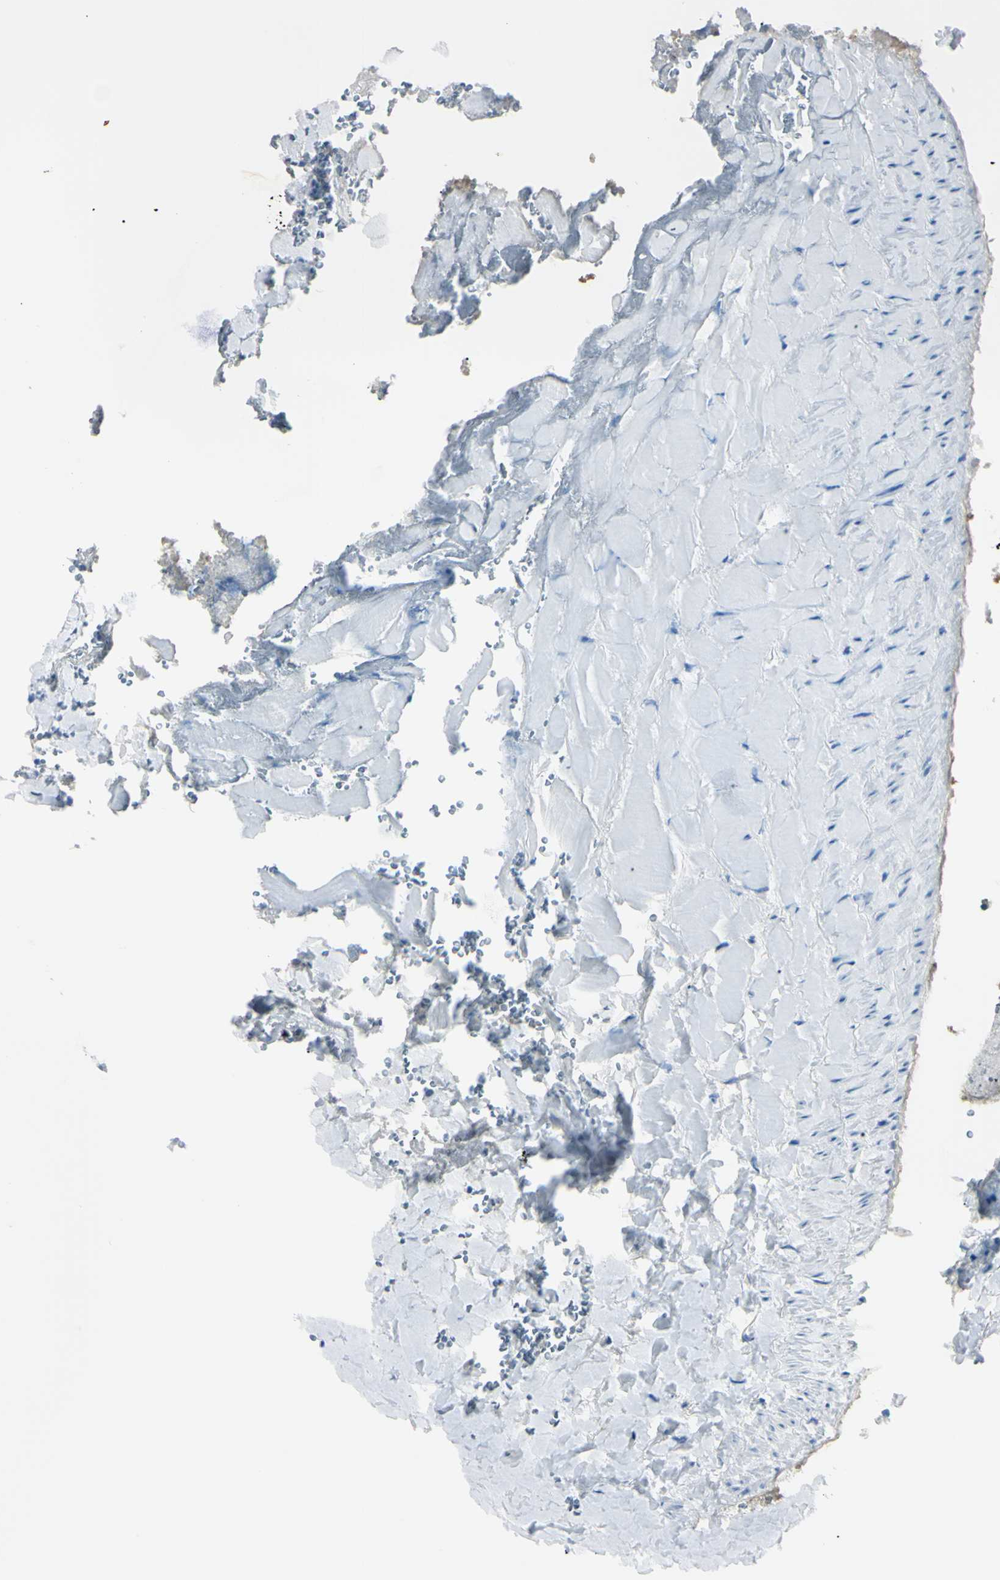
{"staining": {"intensity": "negative", "quantity": "none", "location": "none"}, "tissue": "thyroid cancer", "cell_type": "Tumor cells", "image_type": "cancer", "snomed": [{"axis": "morphology", "description": "Normal tissue, NOS"}, {"axis": "morphology", "description": "Papillary adenocarcinoma, NOS"}, {"axis": "topography", "description": "Thyroid gland"}], "caption": "Tumor cells are negative for protein expression in human thyroid cancer.", "gene": "FOLH1", "patient": {"sex": "female", "age": 30}}